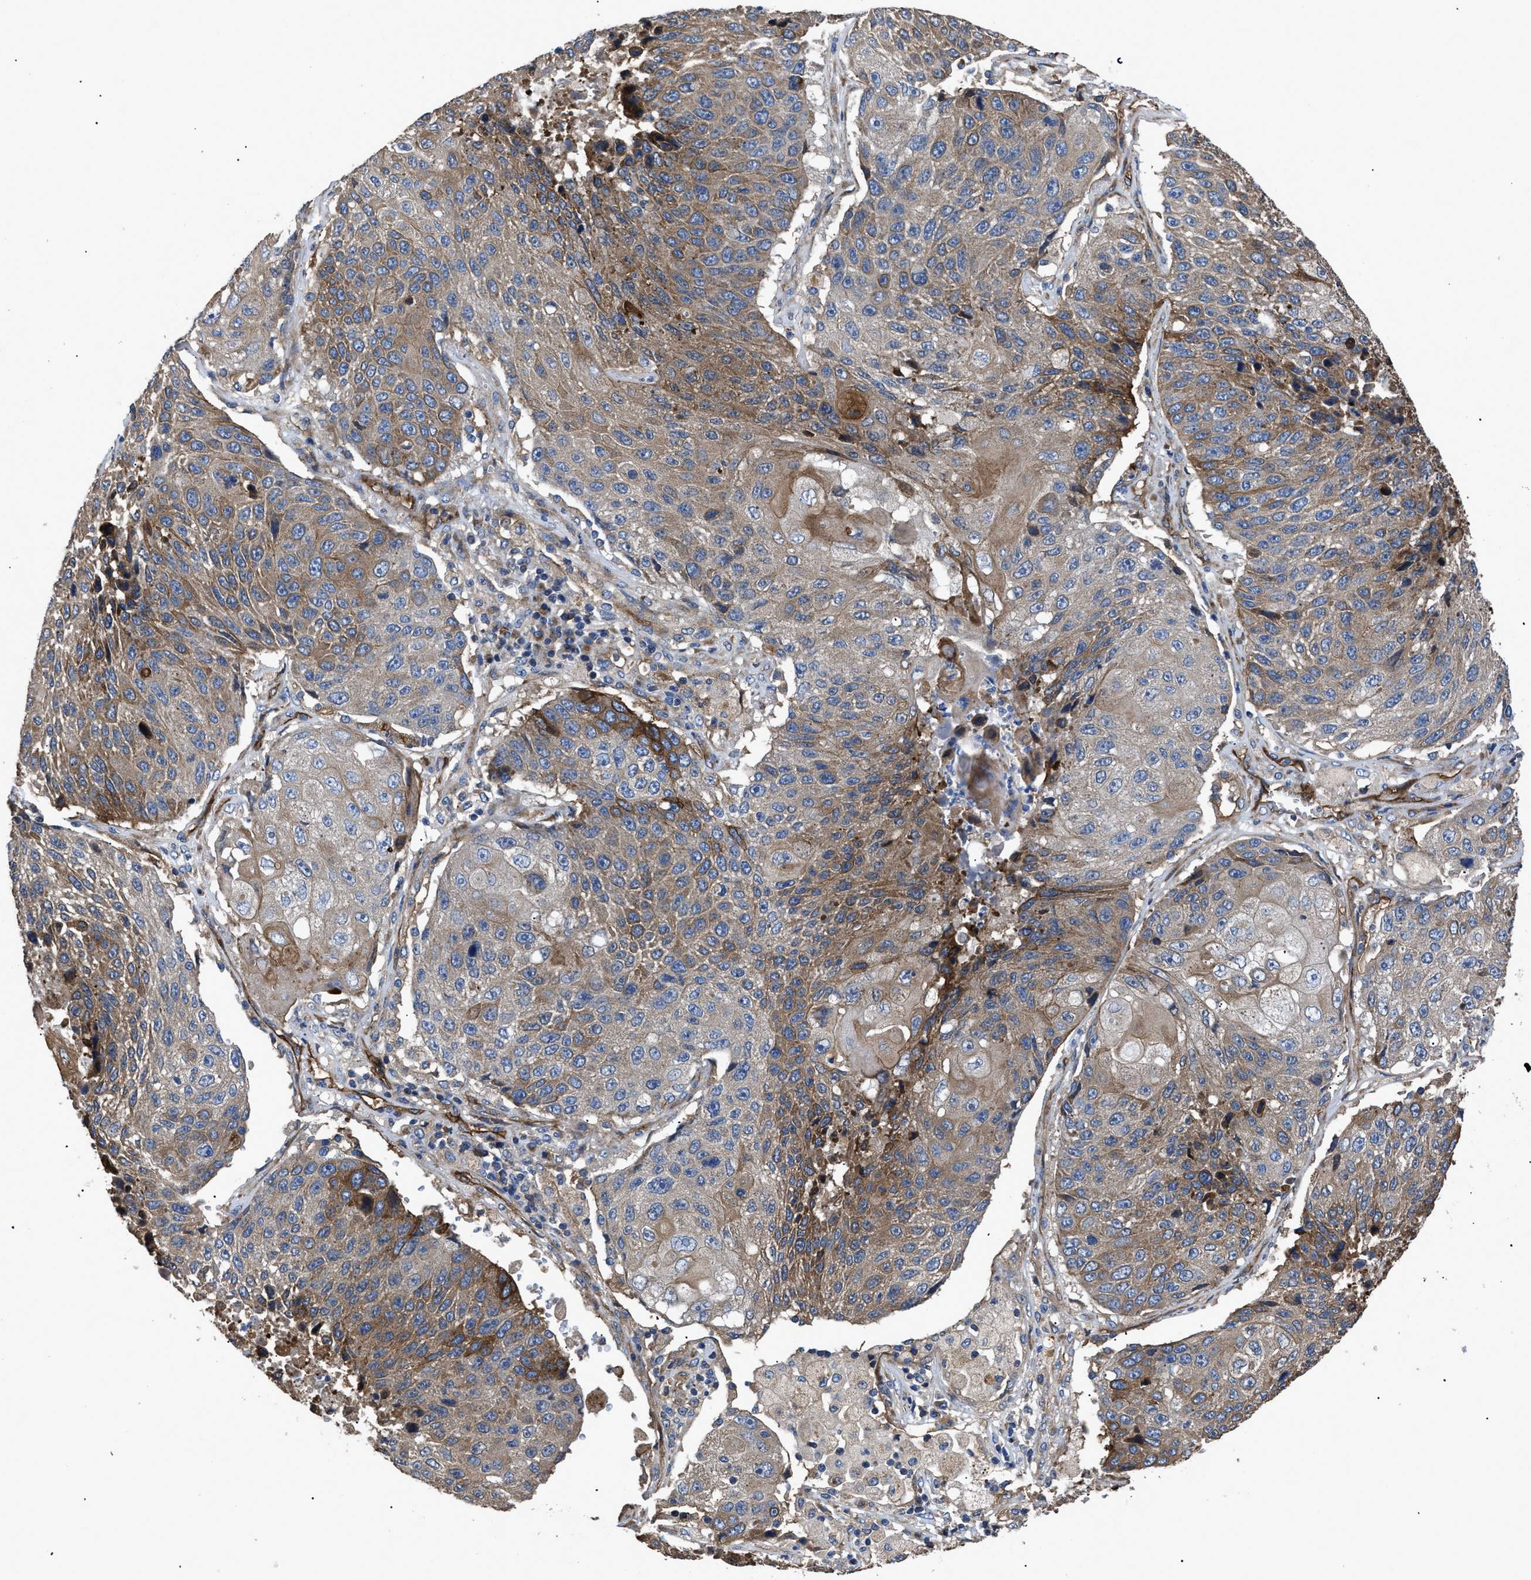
{"staining": {"intensity": "moderate", "quantity": "25%-75%", "location": "cytoplasmic/membranous"}, "tissue": "lung cancer", "cell_type": "Tumor cells", "image_type": "cancer", "snomed": [{"axis": "morphology", "description": "Squamous cell carcinoma, NOS"}, {"axis": "topography", "description": "Lung"}], "caption": "There is medium levels of moderate cytoplasmic/membranous positivity in tumor cells of squamous cell carcinoma (lung), as demonstrated by immunohistochemical staining (brown color).", "gene": "NT5E", "patient": {"sex": "male", "age": 61}}